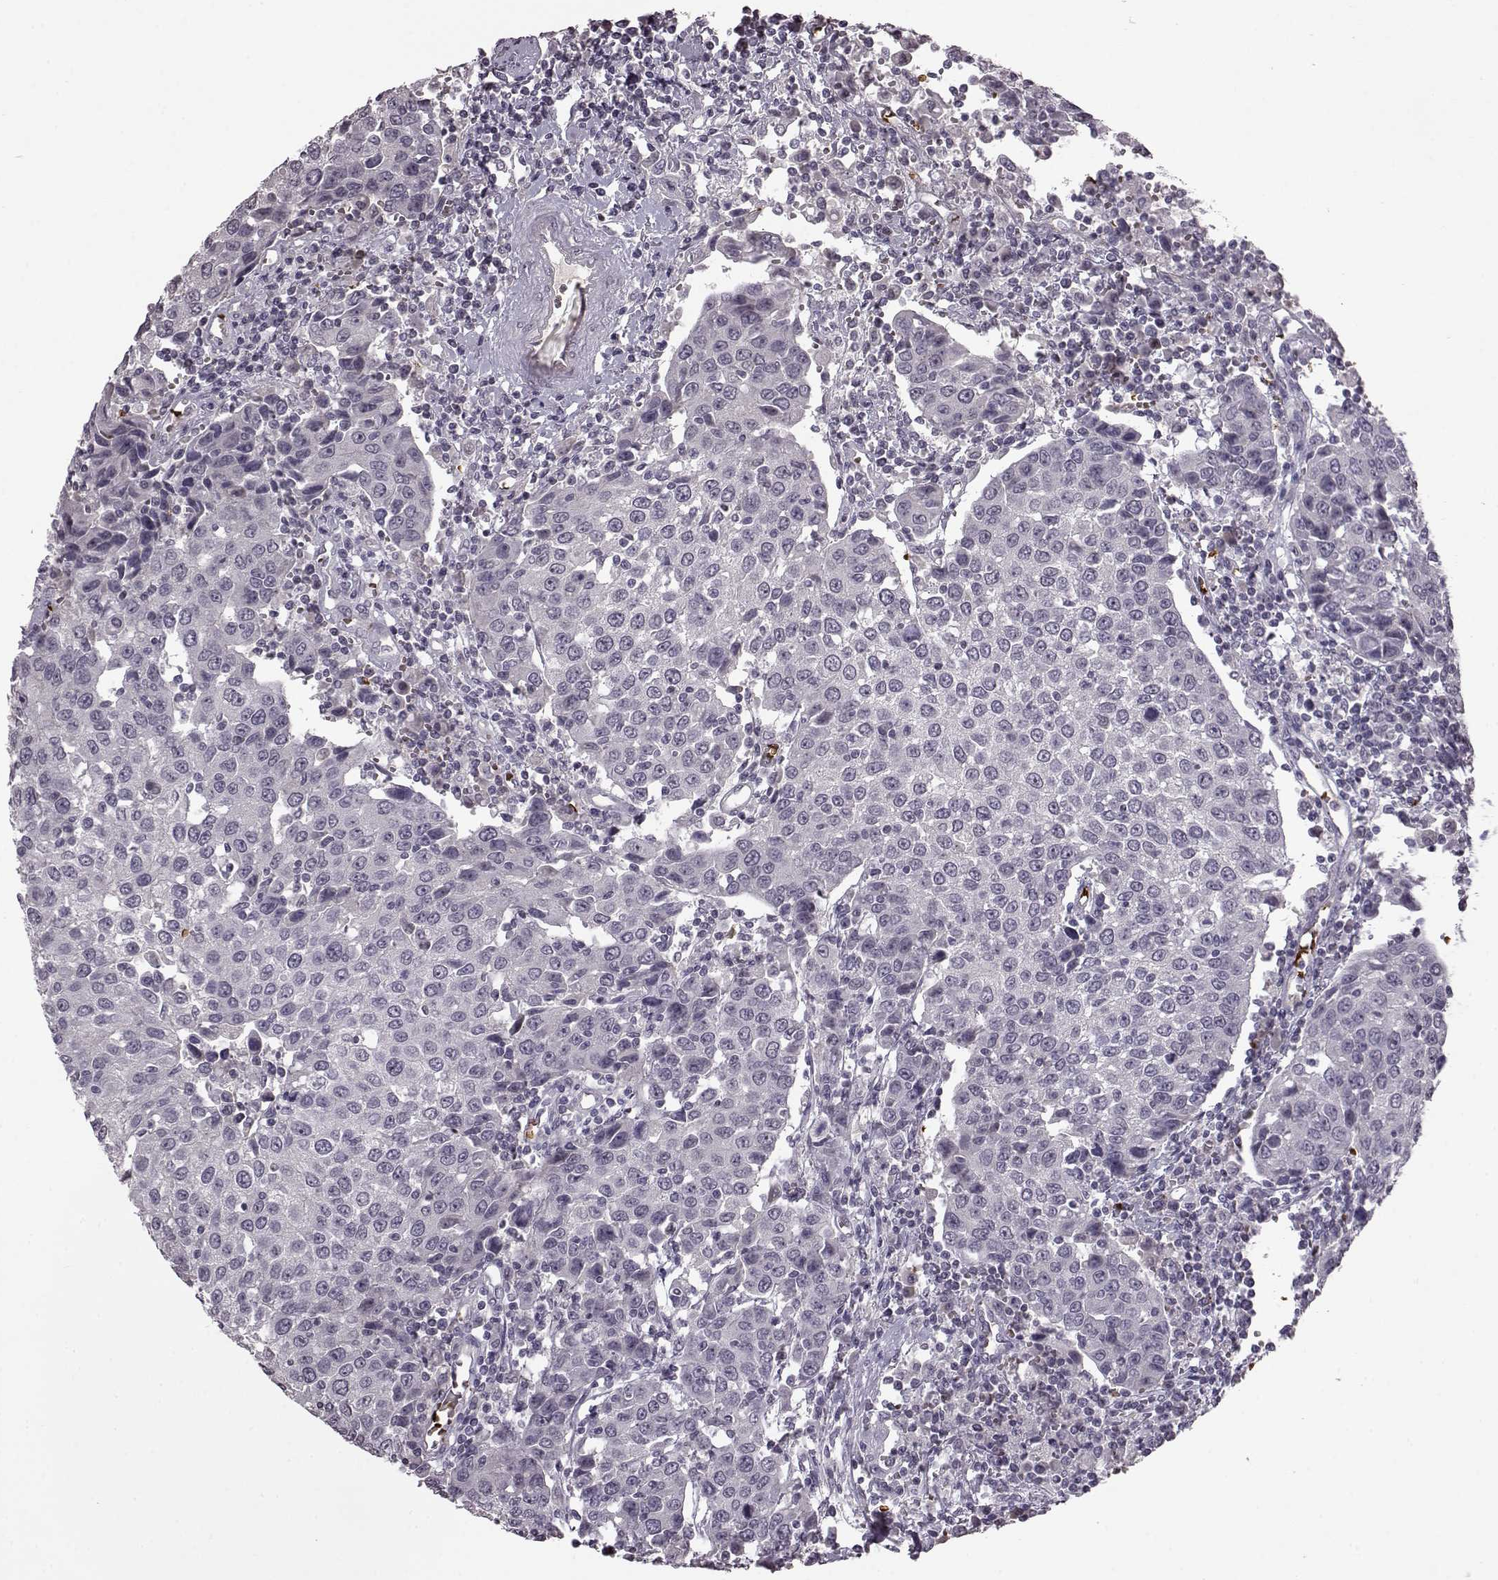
{"staining": {"intensity": "negative", "quantity": "none", "location": "none"}, "tissue": "urothelial cancer", "cell_type": "Tumor cells", "image_type": "cancer", "snomed": [{"axis": "morphology", "description": "Urothelial carcinoma, High grade"}, {"axis": "topography", "description": "Urinary bladder"}], "caption": "A photomicrograph of high-grade urothelial carcinoma stained for a protein exhibits no brown staining in tumor cells. (DAB immunohistochemistry visualized using brightfield microscopy, high magnification).", "gene": "PROP1", "patient": {"sex": "female", "age": 85}}